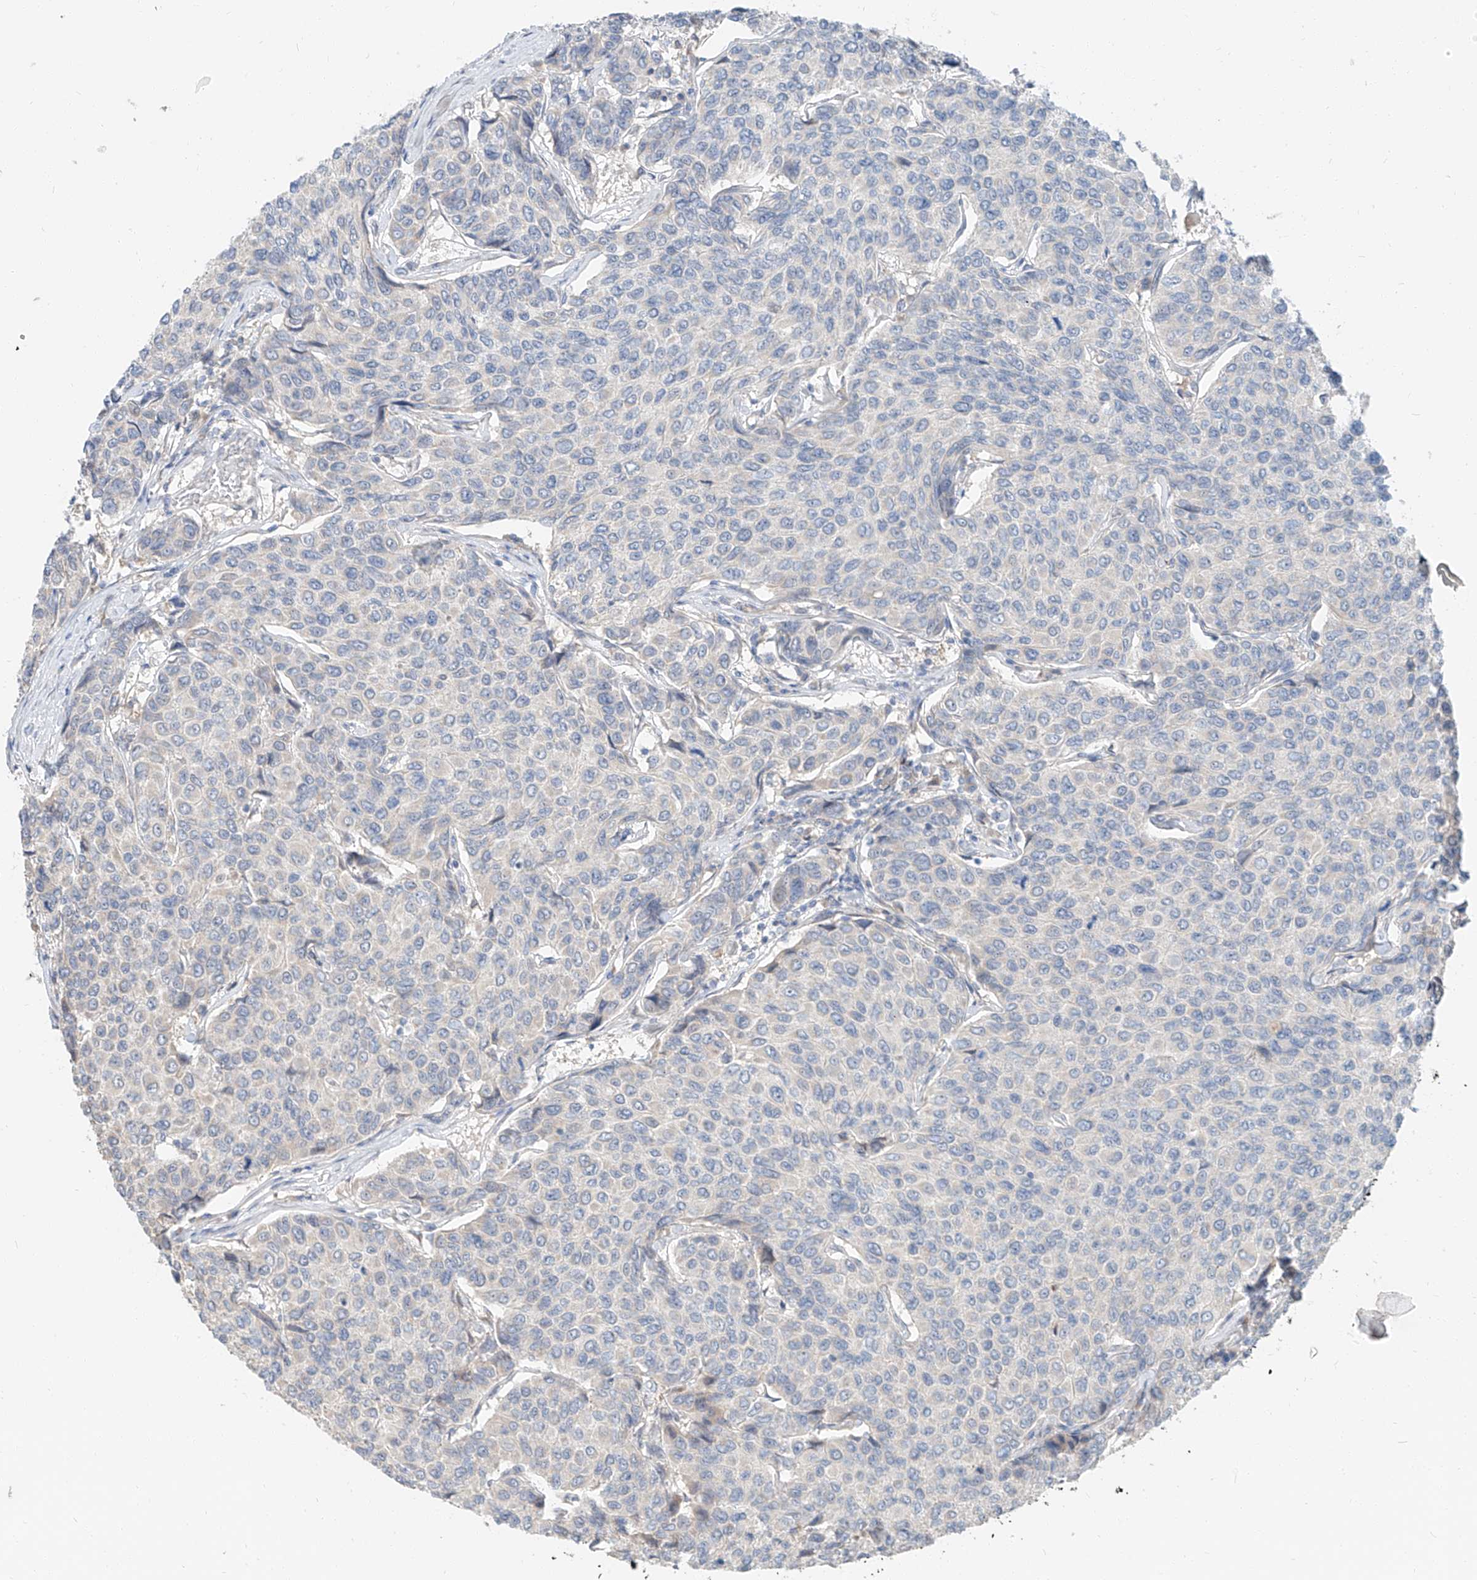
{"staining": {"intensity": "negative", "quantity": "none", "location": "none"}, "tissue": "breast cancer", "cell_type": "Tumor cells", "image_type": "cancer", "snomed": [{"axis": "morphology", "description": "Duct carcinoma"}, {"axis": "topography", "description": "Breast"}], "caption": "Immunohistochemistry (IHC) micrograph of human breast intraductal carcinoma stained for a protein (brown), which demonstrates no expression in tumor cells.", "gene": "STX19", "patient": {"sex": "female", "age": 55}}